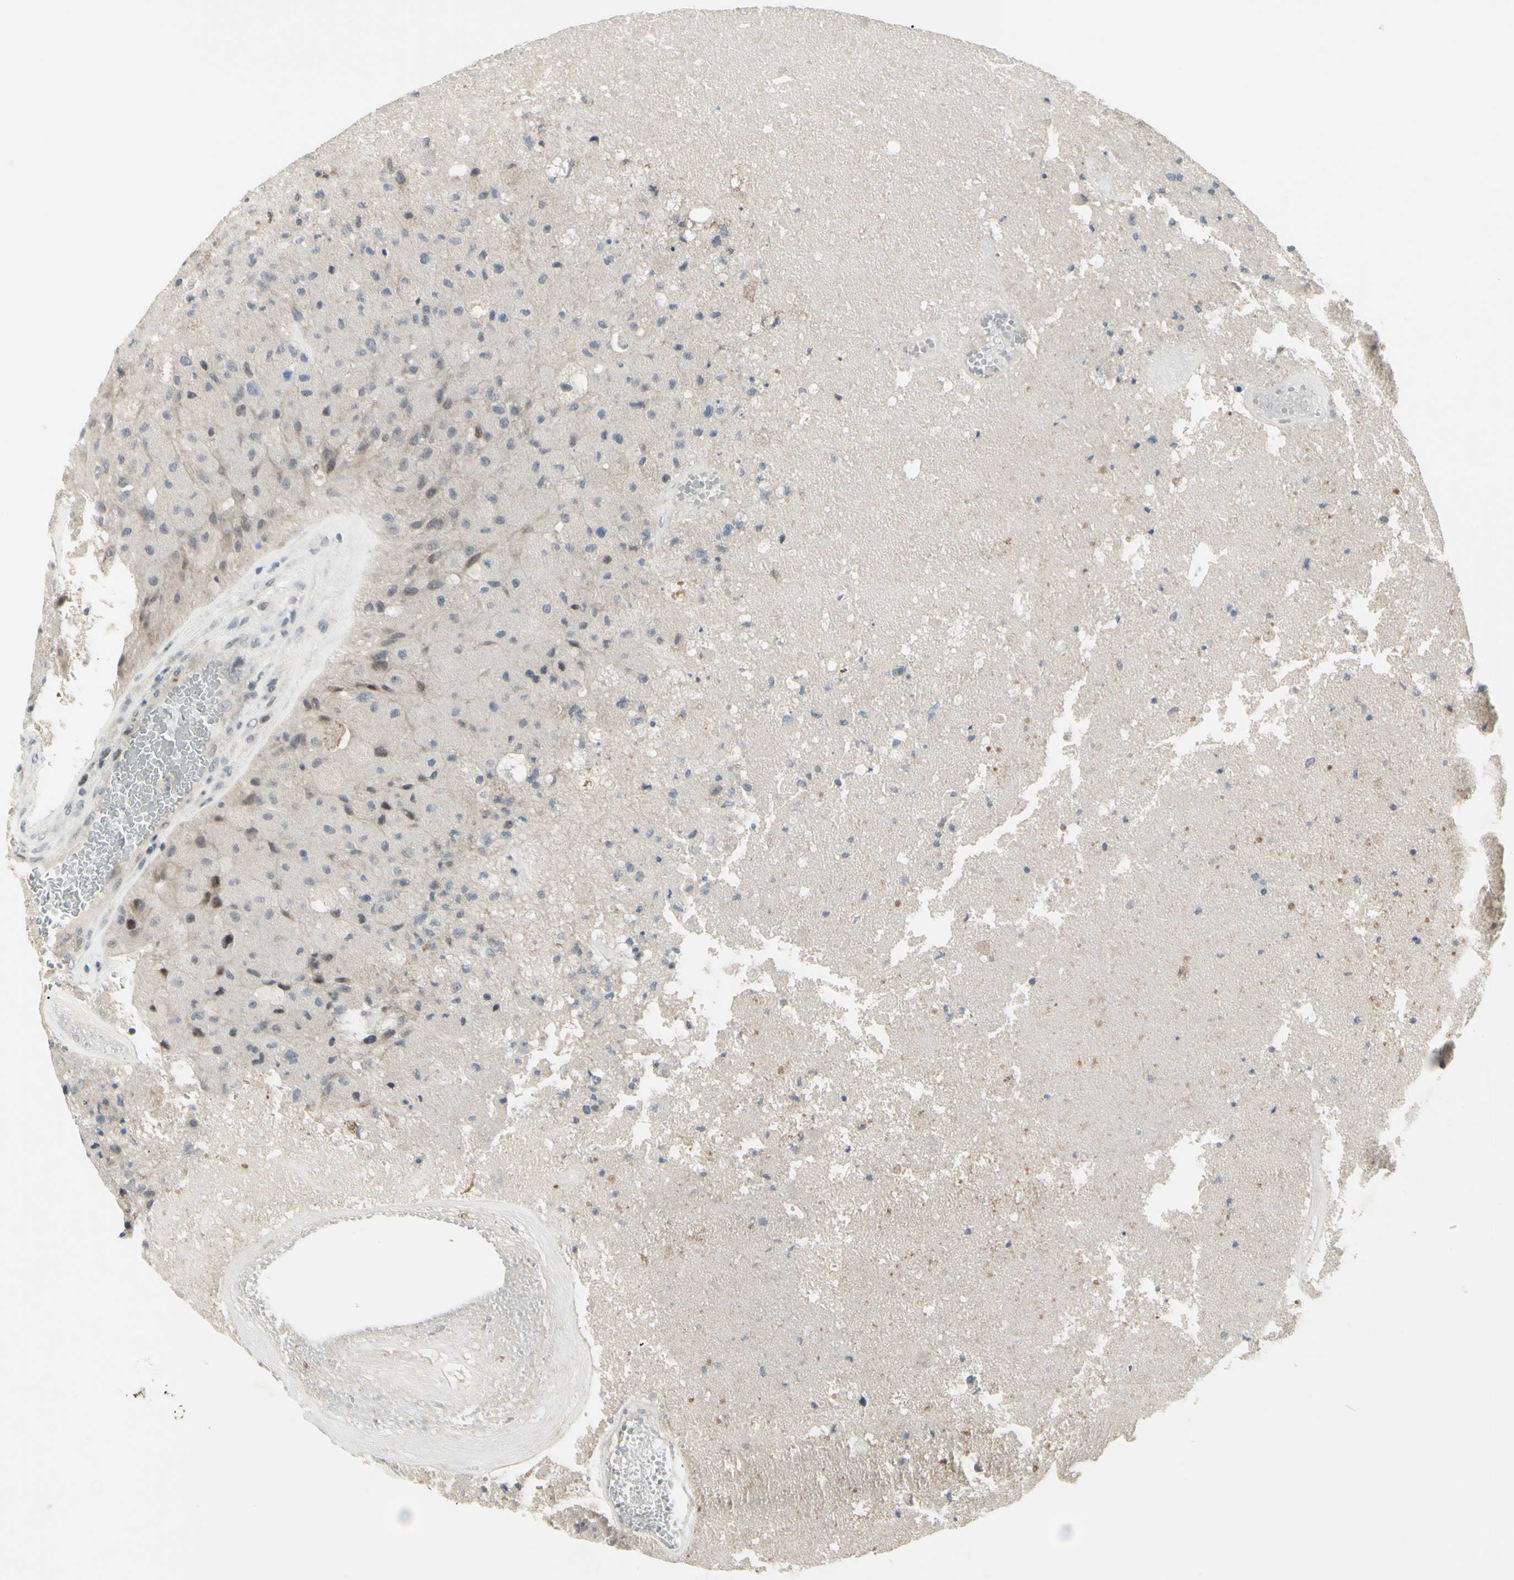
{"staining": {"intensity": "moderate", "quantity": "<25%", "location": "nuclear"}, "tissue": "glioma", "cell_type": "Tumor cells", "image_type": "cancer", "snomed": [{"axis": "morphology", "description": "Normal tissue, NOS"}, {"axis": "morphology", "description": "Glioma, malignant, High grade"}, {"axis": "topography", "description": "Cerebral cortex"}], "caption": "Approximately <25% of tumor cells in human malignant glioma (high-grade) display moderate nuclear protein staining as visualized by brown immunohistochemical staining.", "gene": "ETNK1", "patient": {"sex": "male", "age": 77}}